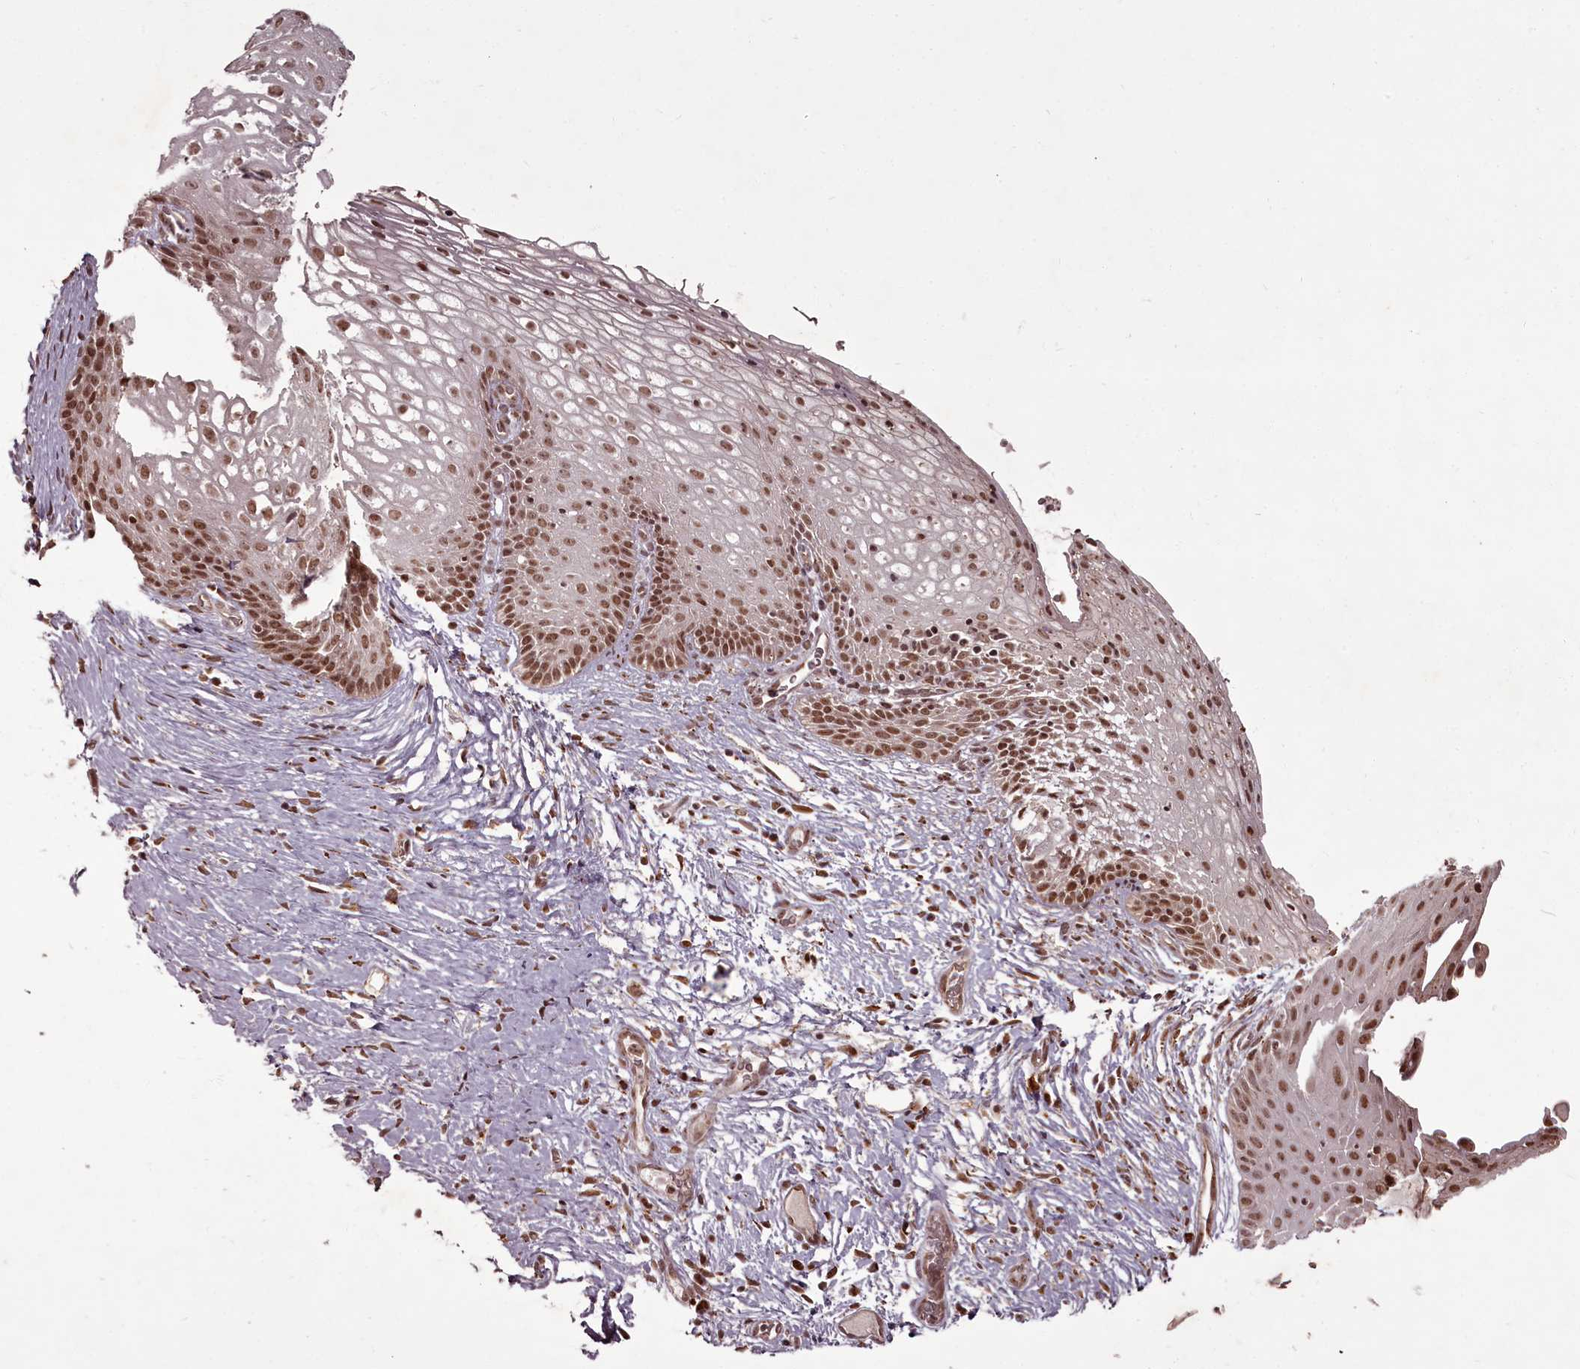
{"staining": {"intensity": "moderate", "quantity": ">75%", "location": "nuclear"}, "tissue": "cervix", "cell_type": "Glandular cells", "image_type": "normal", "snomed": [{"axis": "morphology", "description": "Normal tissue, NOS"}, {"axis": "topography", "description": "Cervix"}], "caption": "Immunohistochemistry image of normal cervix: cervix stained using immunohistochemistry (IHC) displays medium levels of moderate protein expression localized specifically in the nuclear of glandular cells, appearing as a nuclear brown color.", "gene": "CEP83", "patient": {"sex": "female", "age": 33}}